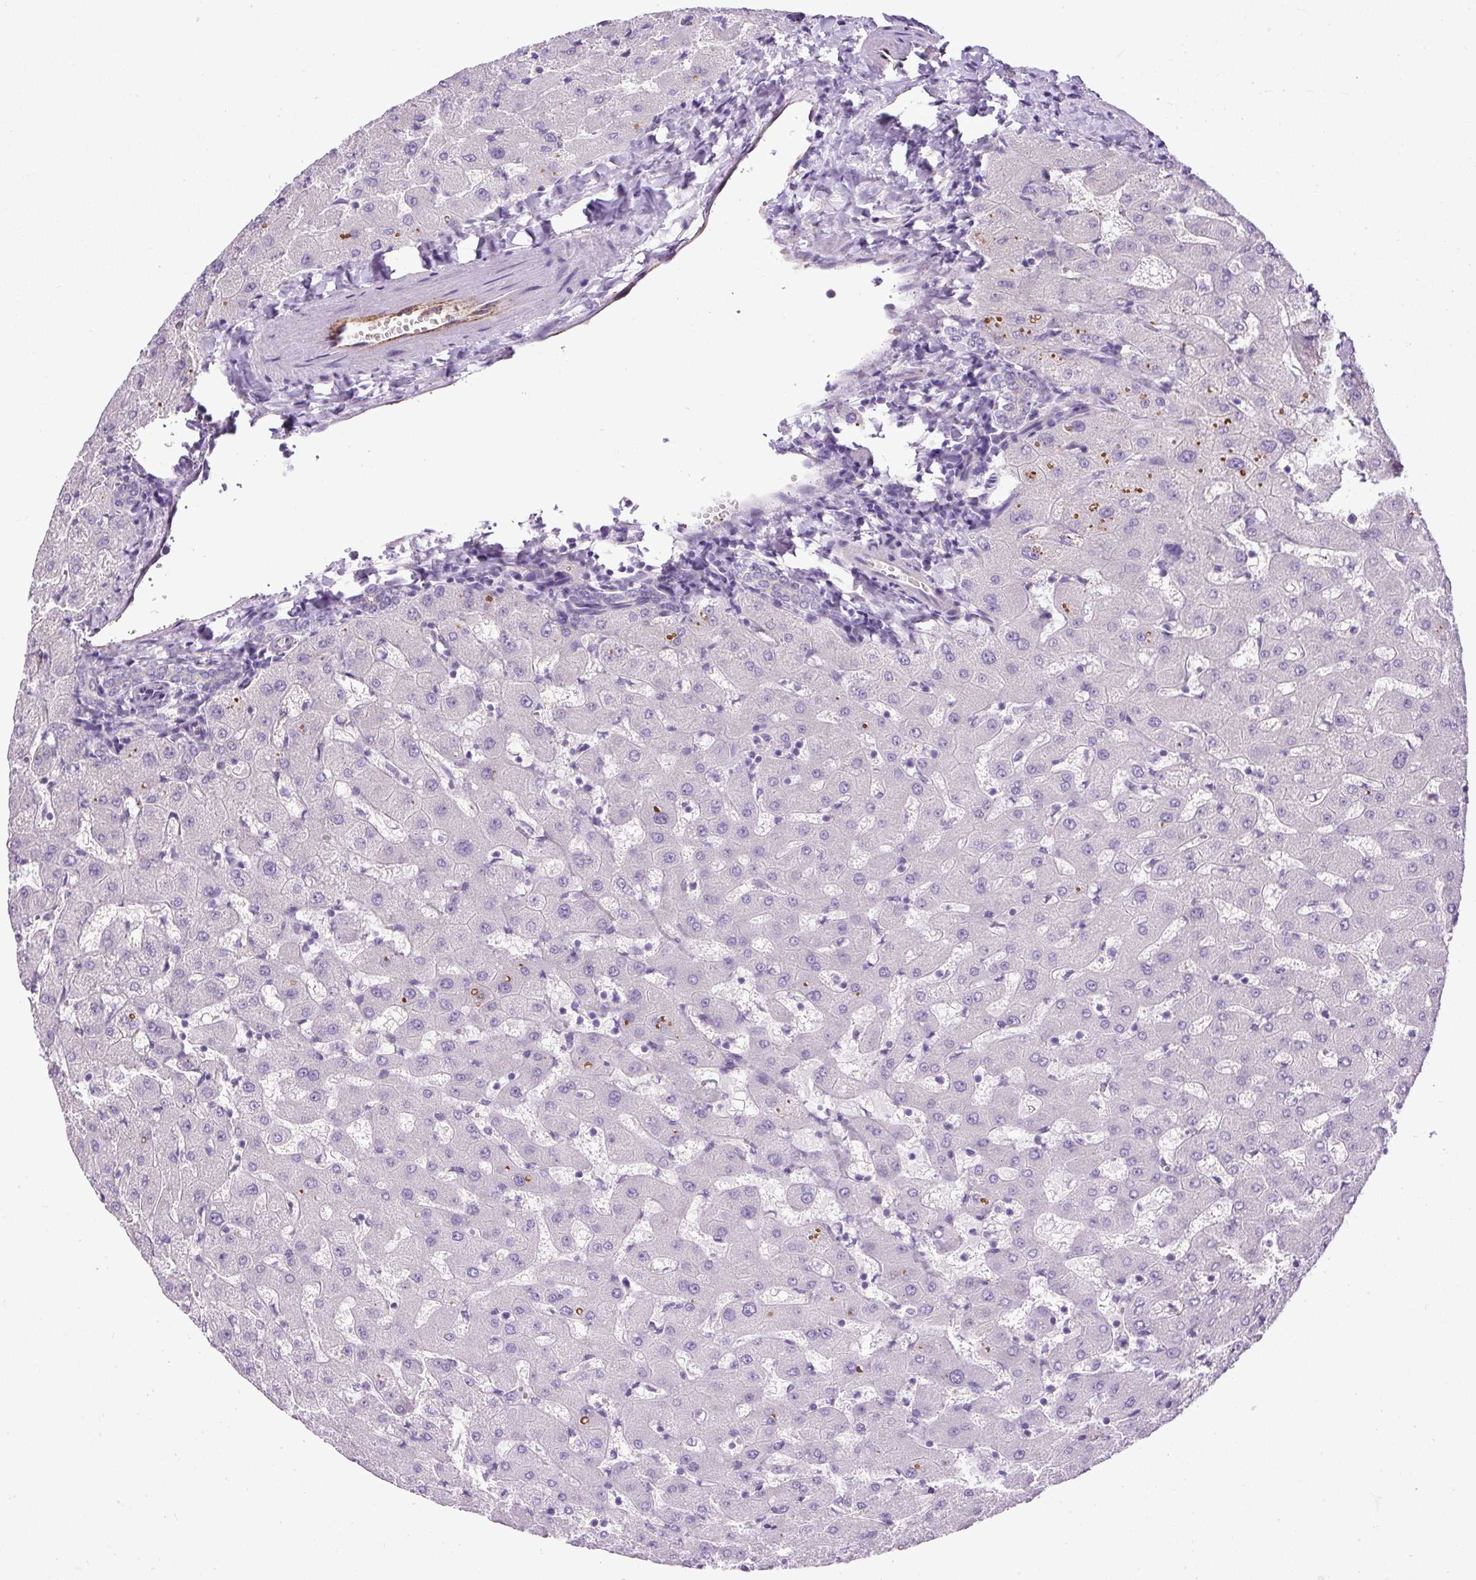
{"staining": {"intensity": "negative", "quantity": "none", "location": "none"}, "tissue": "liver", "cell_type": "Cholangiocytes", "image_type": "normal", "snomed": [{"axis": "morphology", "description": "Normal tissue, NOS"}, {"axis": "topography", "description": "Liver"}], "caption": "IHC image of benign human liver stained for a protein (brown), which displays no staining in cholangiocytes.", "gene": "LEFTY1", "patient": {"sex": "female", "age": 63}}